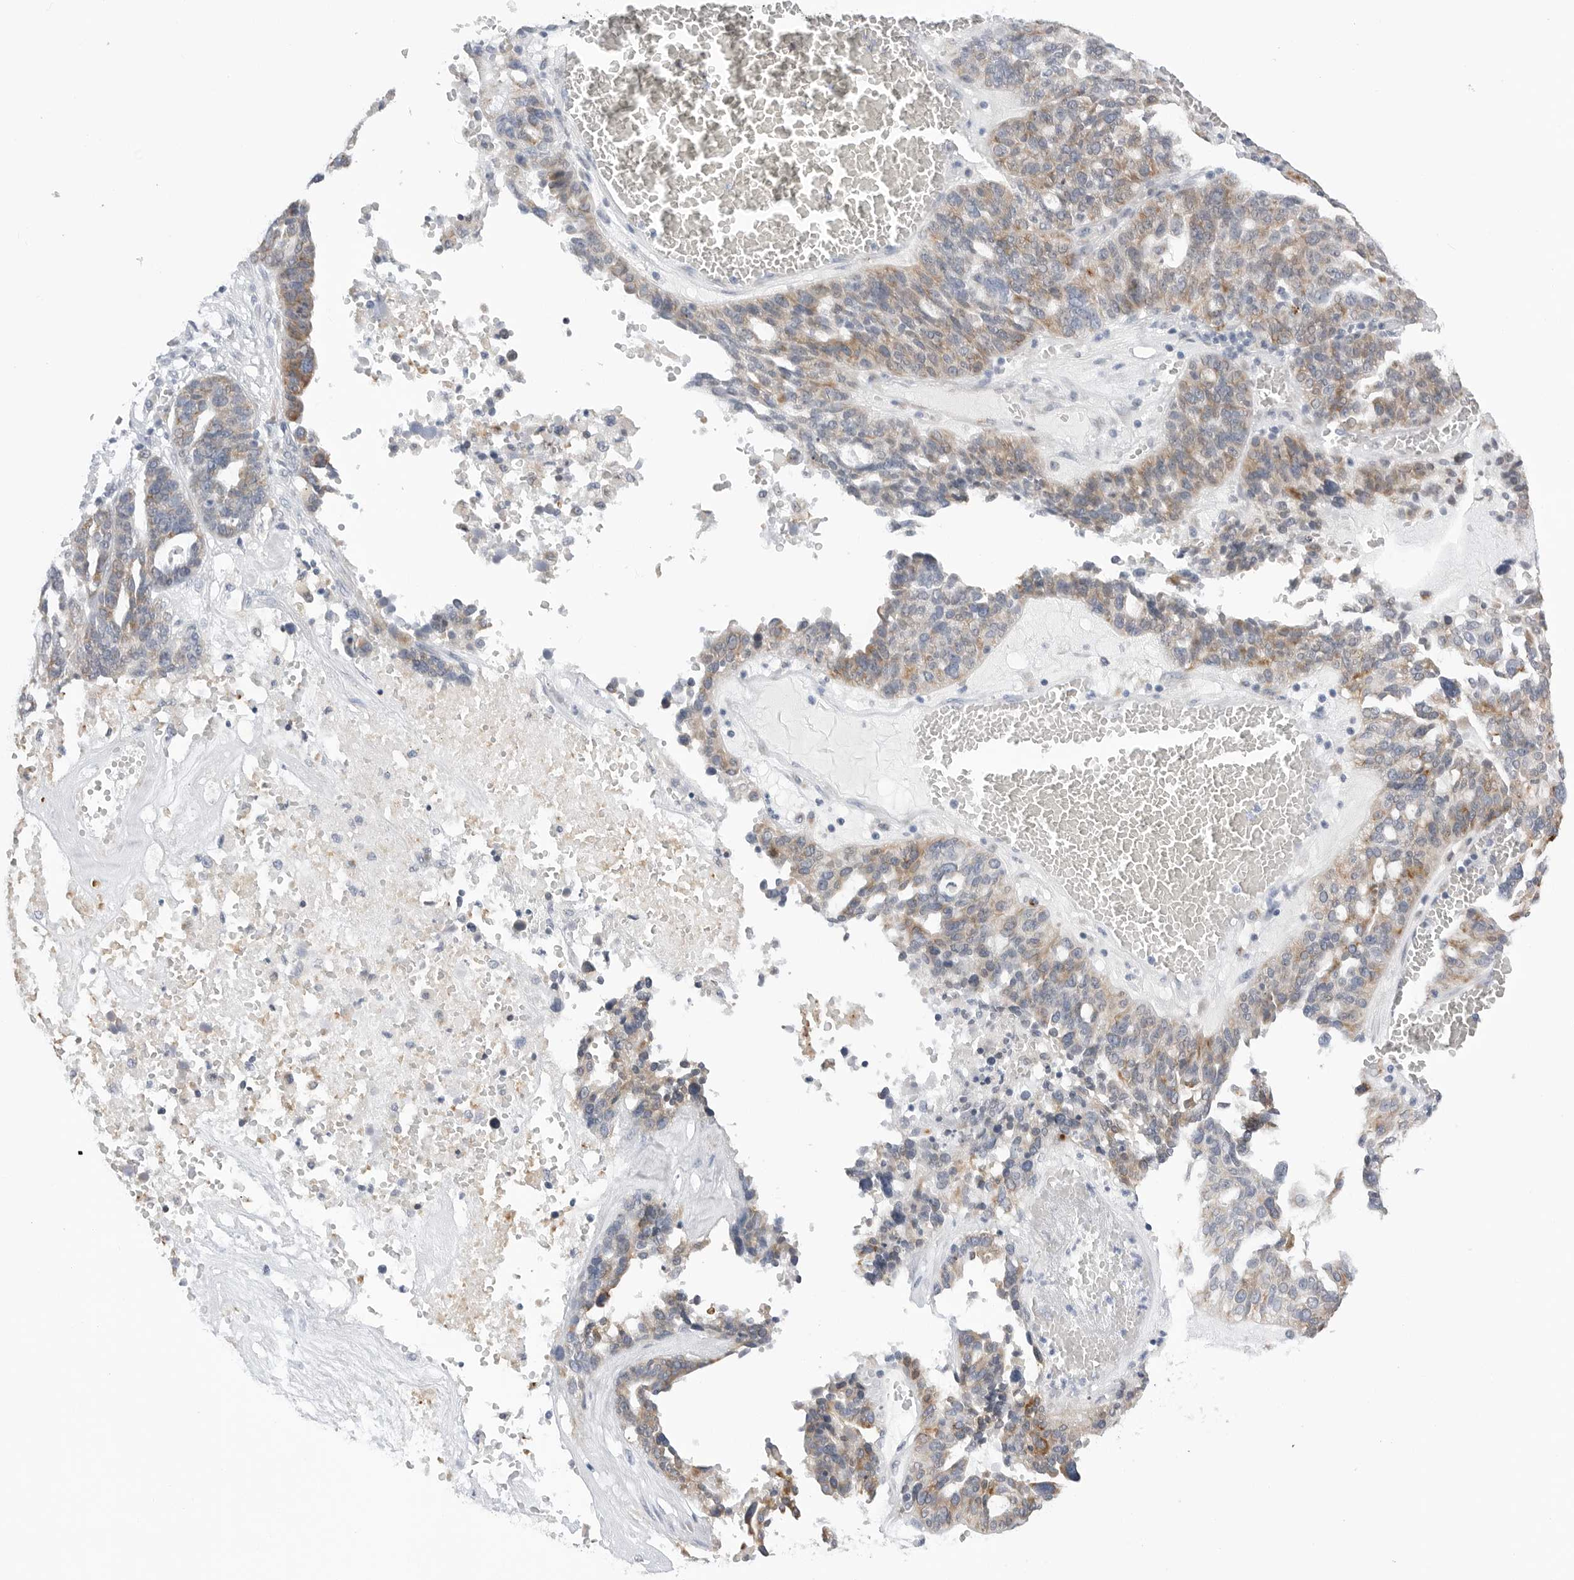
{"staining": {"intensity": "moderate", "quantity": "<25%", "location": "cytoplasmic/membranous"}, "tissue": "ovarian cancer", "cell_type": "Tumor cells", "image_type": "cancer", "snomed": [{"axis": "morphology", "description": "Cystadenocarcinoma, serous, NOS"}, {"axis": "topography", "description": "Ovary"}], "caption": "Protein expression analysis of human ovarian serous cystadenocarcinoma reveals moderate cytoplasmic/membranous positivity in about <25% of tumor cells.", "gene": "RPN1", "patient": {"sex": "female", "age": 59}}